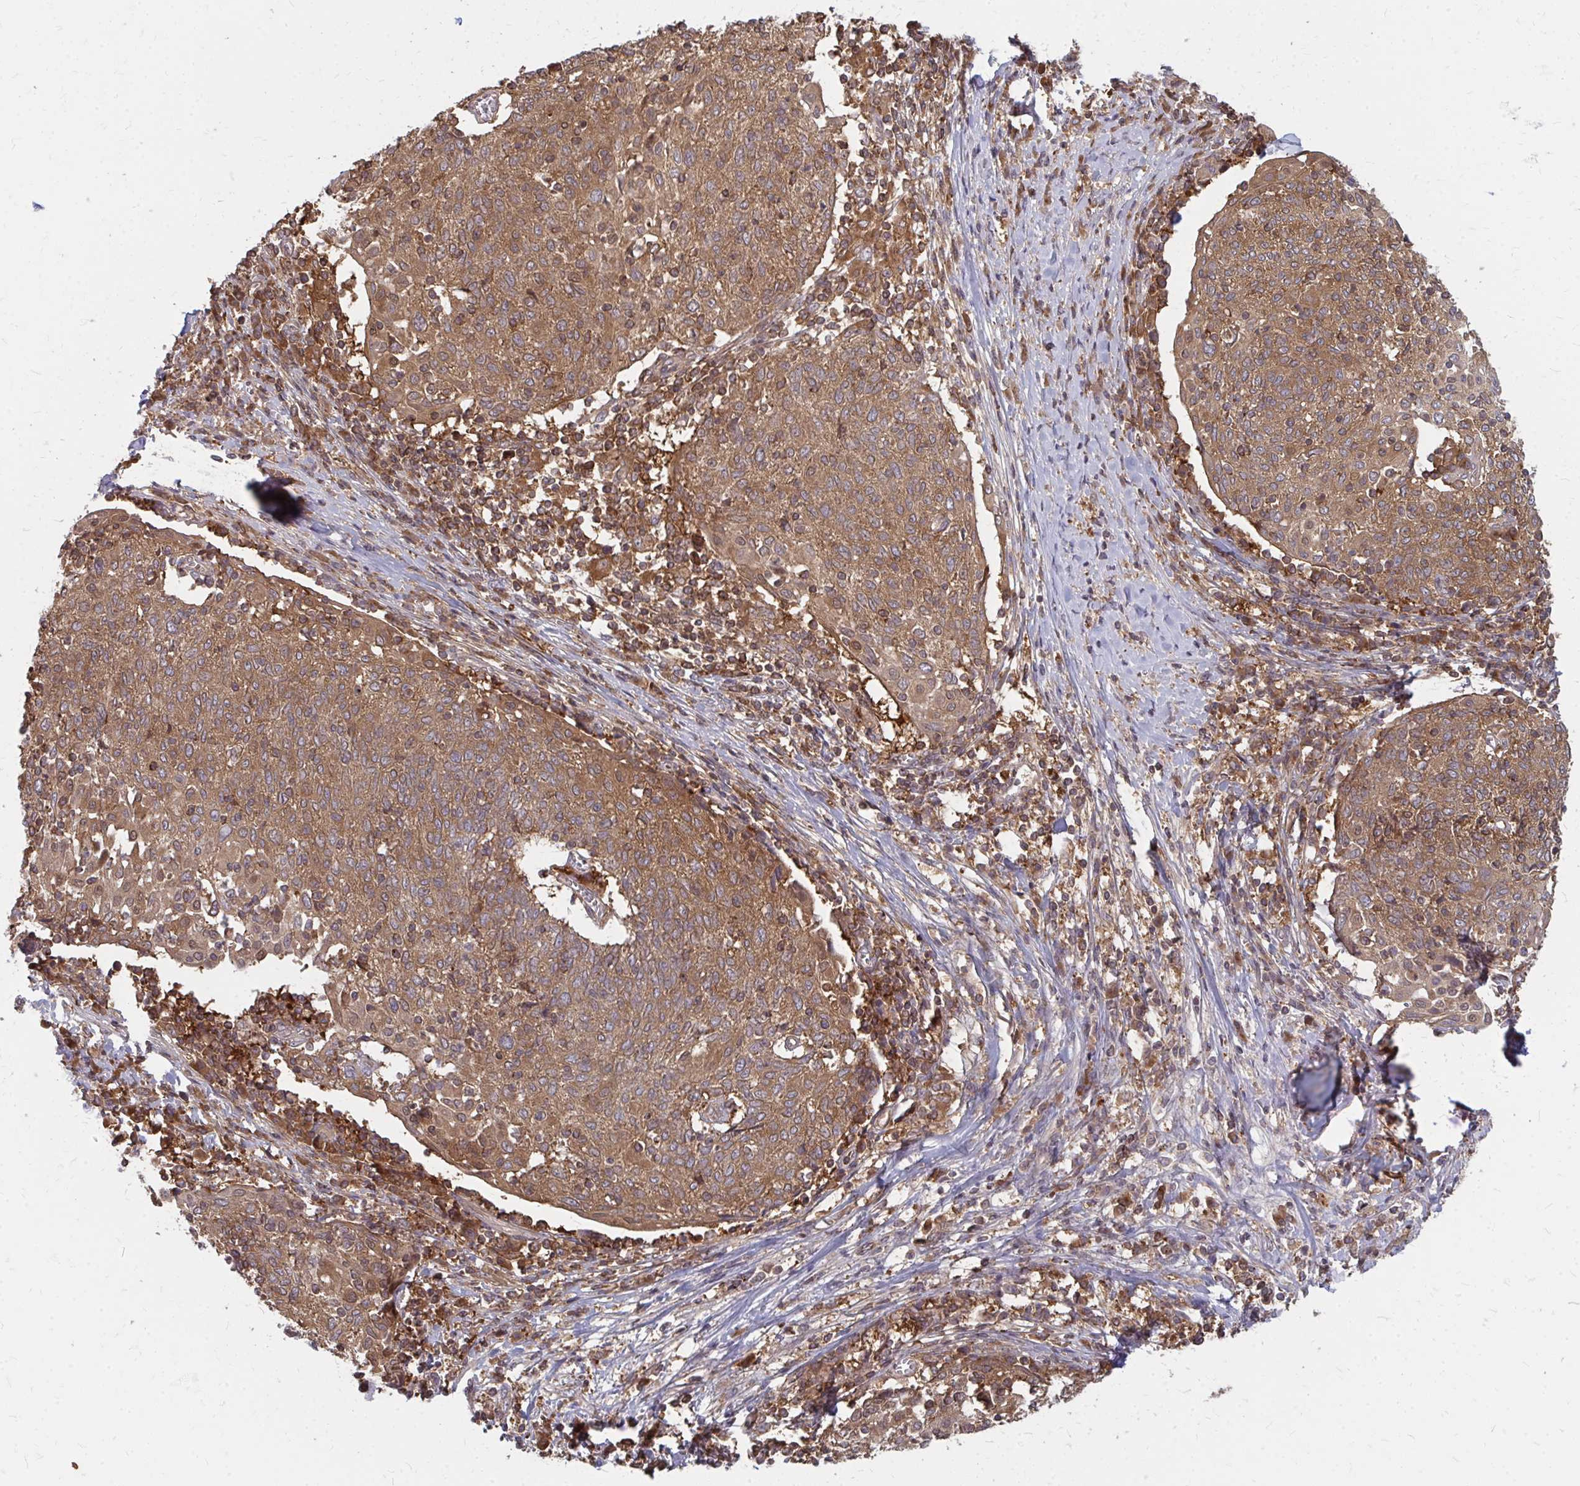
{"staining": {"intensity": "moderate", "quantity": ">75%", "location": "cytoplasmic/membranous"}, "tissue": "cervical cancer", "cell_type": "Tumor cells", "image_type": "cancer", "snomed": [{"axis": "morphology", "description": "Squamous cell carcinoma, NOS"}, {"axis": "topography", "description": "Cervix"}], "caption": "Cervical cancer (squamous cell carcinoma) tissue exhibits moderate cytoplasmic/membranous expression in about >75% of tumor cells, visualized by immunohistochemistry.", "gene": "ZNF285", "patient": {"sex": "female", "age": 52}}